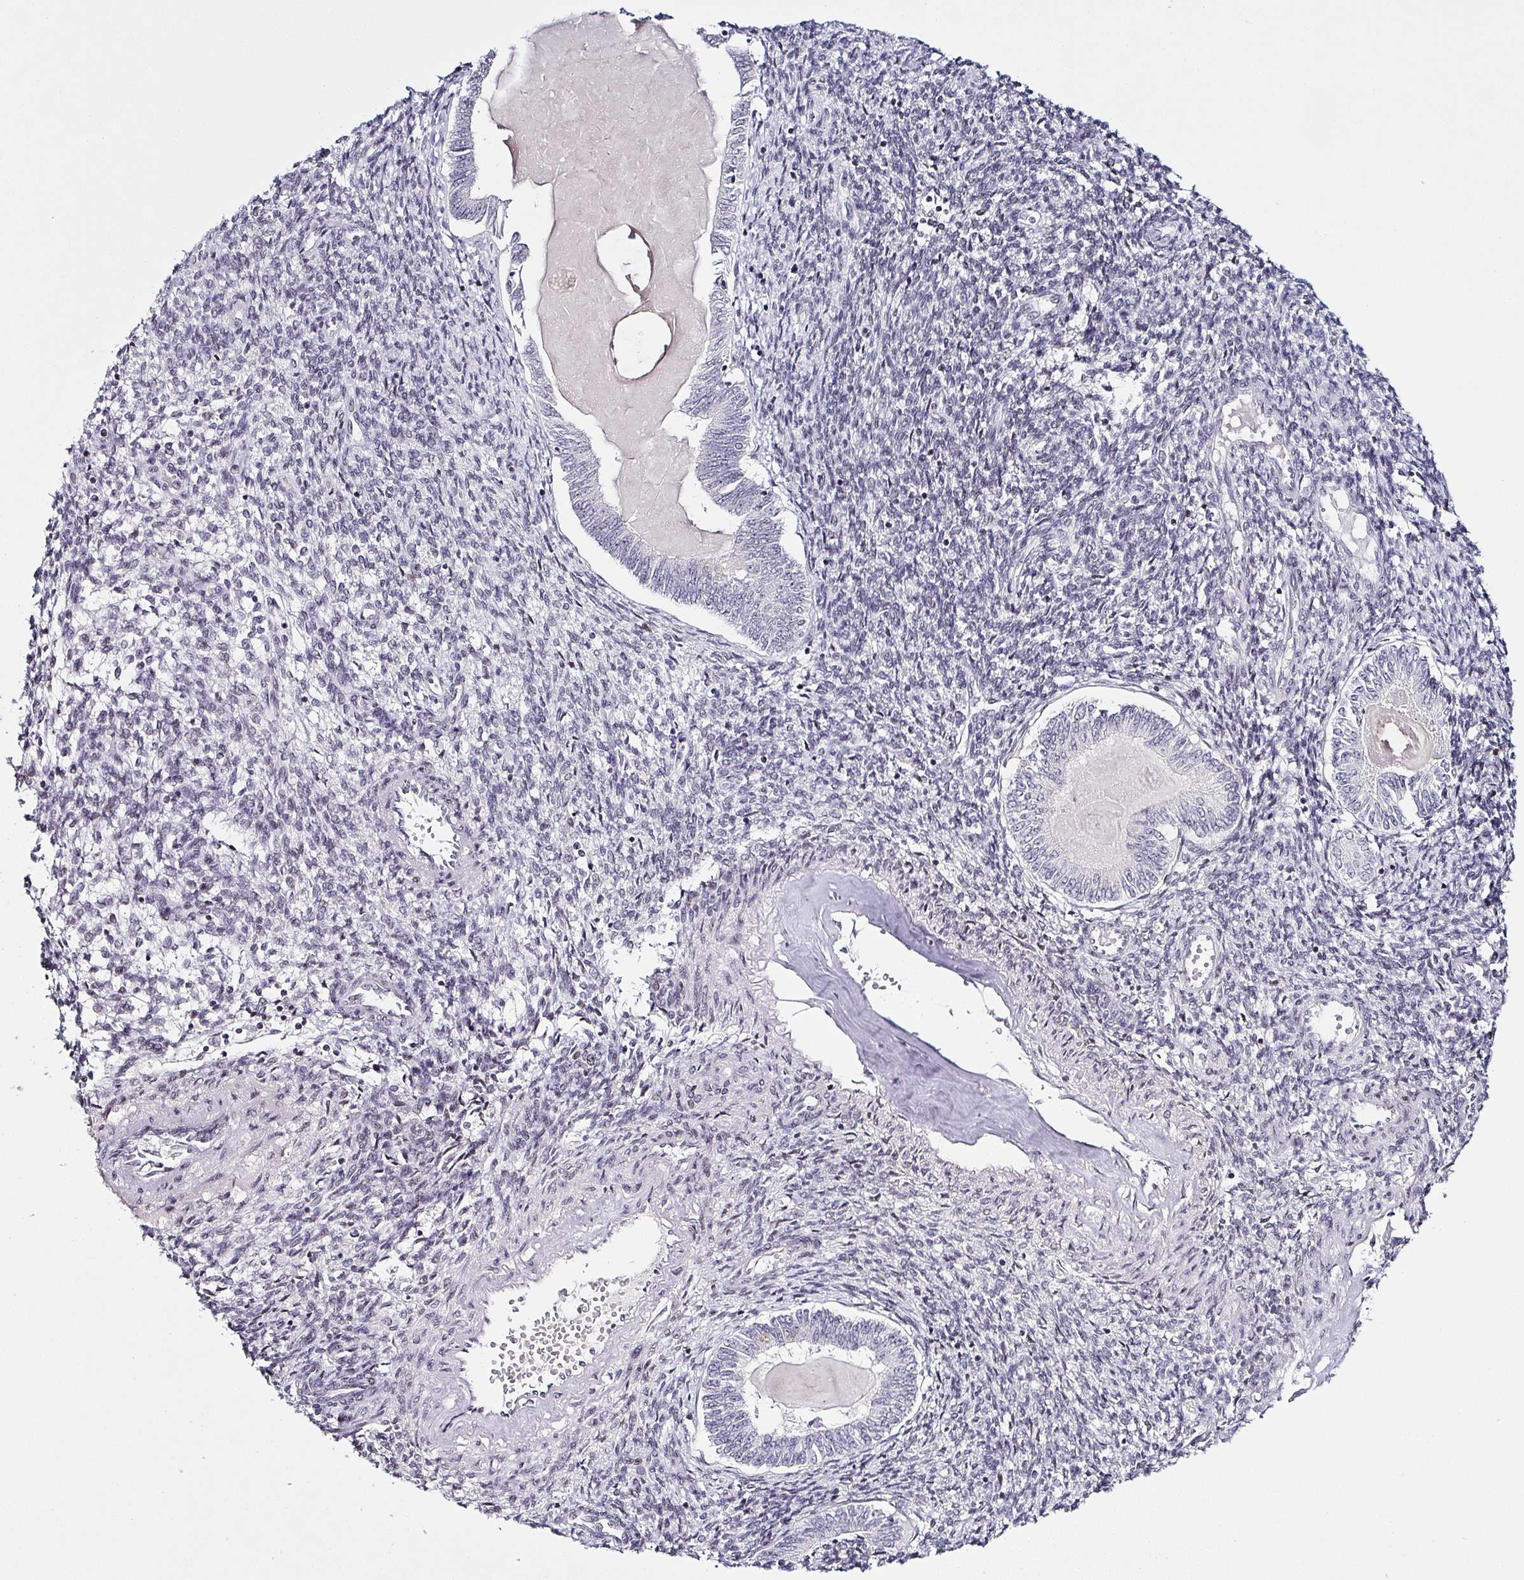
{"staining": {"intensity": "negative", "quantity": "none", "location": "none"}, "tissue": "endometrial cancer", "cell_type": "Tumor cells", "image_type": "cancer", "snomed": [{"axis": "morphology", "description": "Carcinoma, NOS"}, {"axis": "topography", "description": "Uterus"}], "caption": "Carcinoma (endometrial) stained for a protein using IHC reveals no staining tumor cells.", "gene": "SERPINB3", "patient": {"sex": "female", "age": 76}}